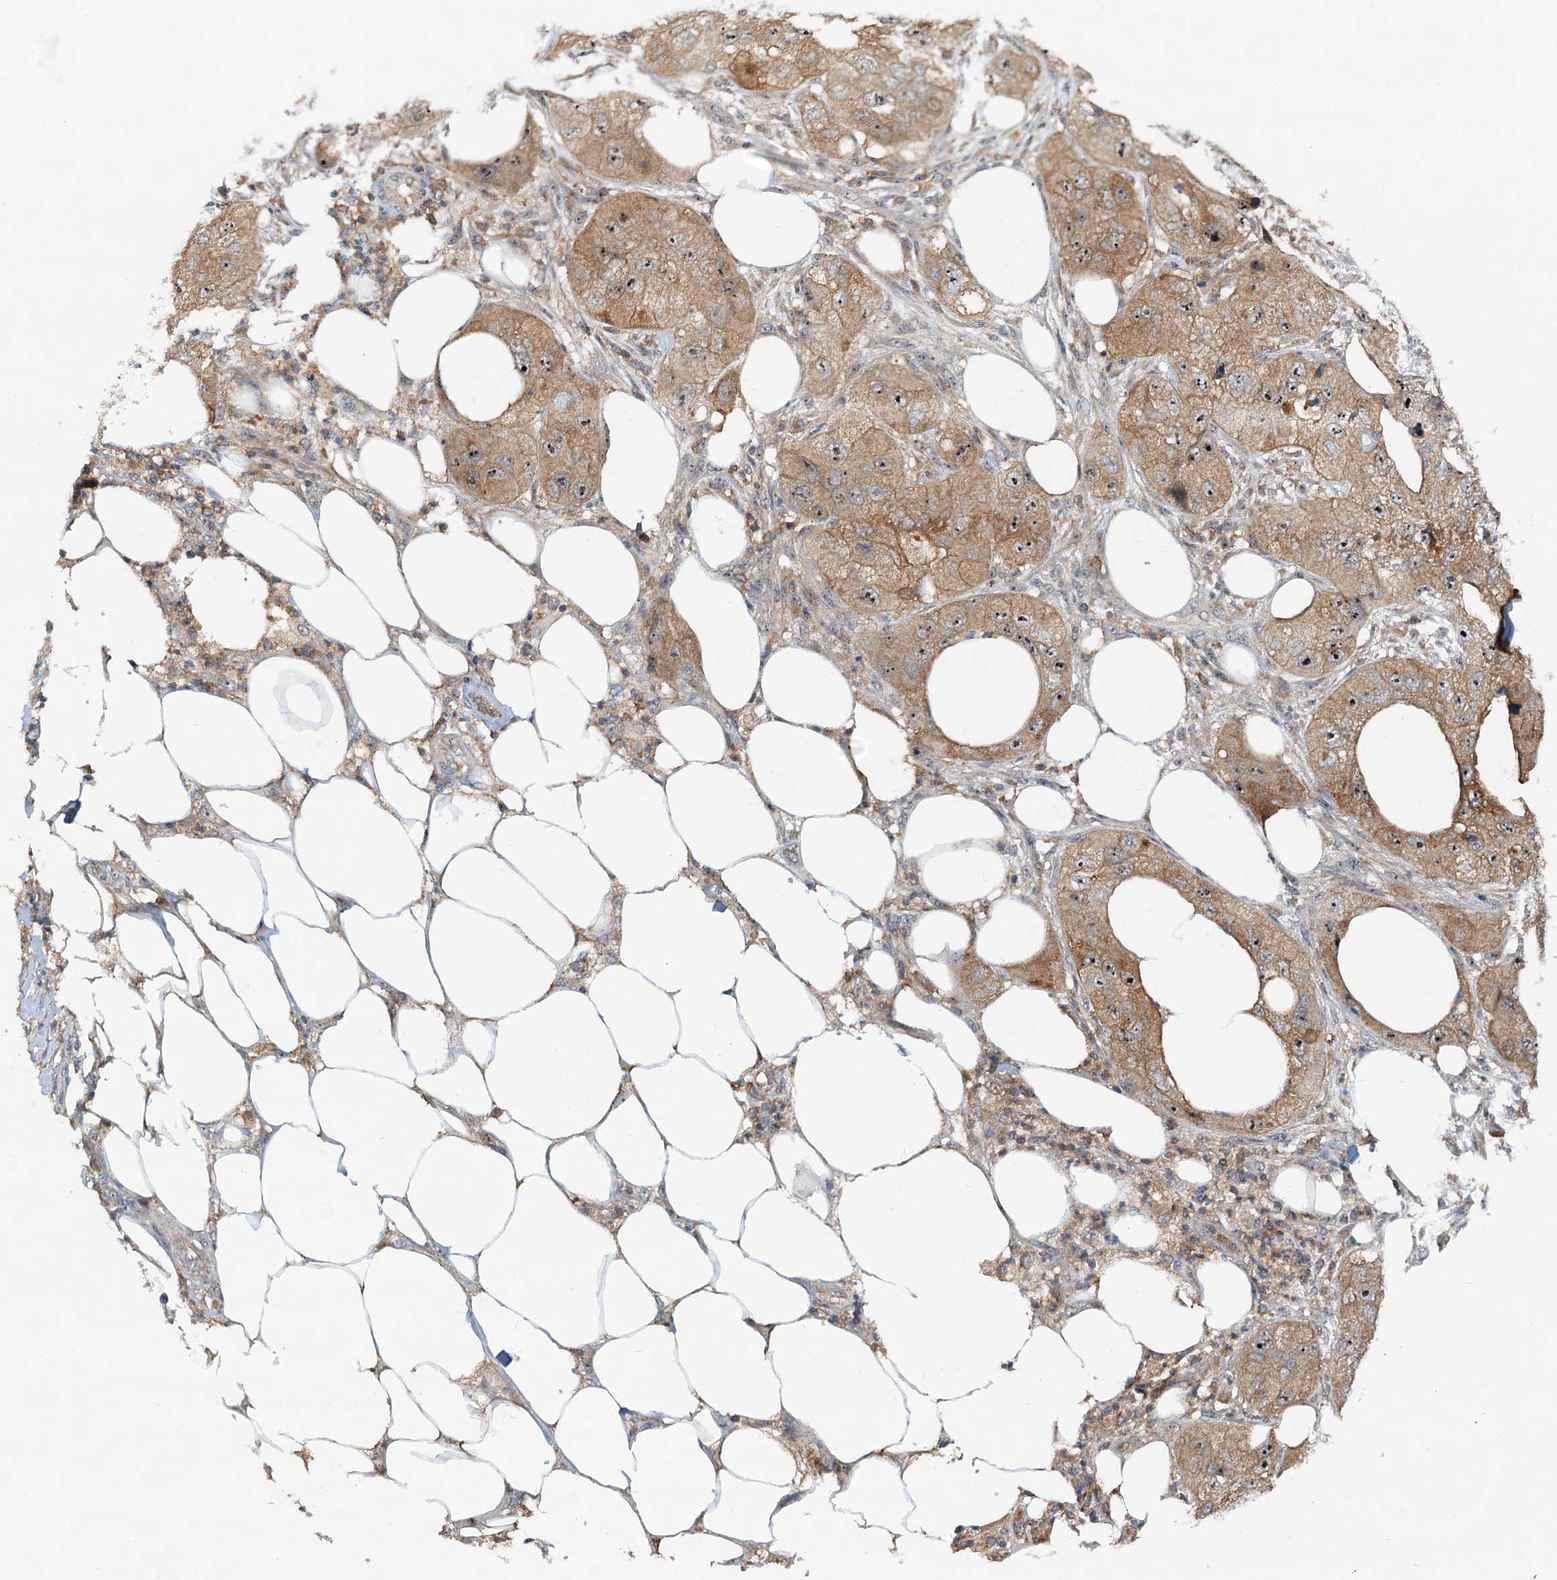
{"staining": {"intensity": "moderate", "quantity": ">75%", "location": "cytoplasmic/membranous,nuclear"}, "tissue": "skin cancer", "cell_type": "Tumor cells", "image_type": "cancer", "snomed": [{"axis": "morphology", "description": "Squamous cell carcinoma, NOS"}, {"axis": "topography", "description": "Skin"}, {"axis": "topography", "description": "Subcutis"}], "caption": "Brown immunohistochemical staining in skin cancer reveals moderate cytoplasmic/membranous and nuclear staining in about >75% of tumor cells.", "gene": "TOLLIP", "patient": {"sex": "male", "age": 73}}